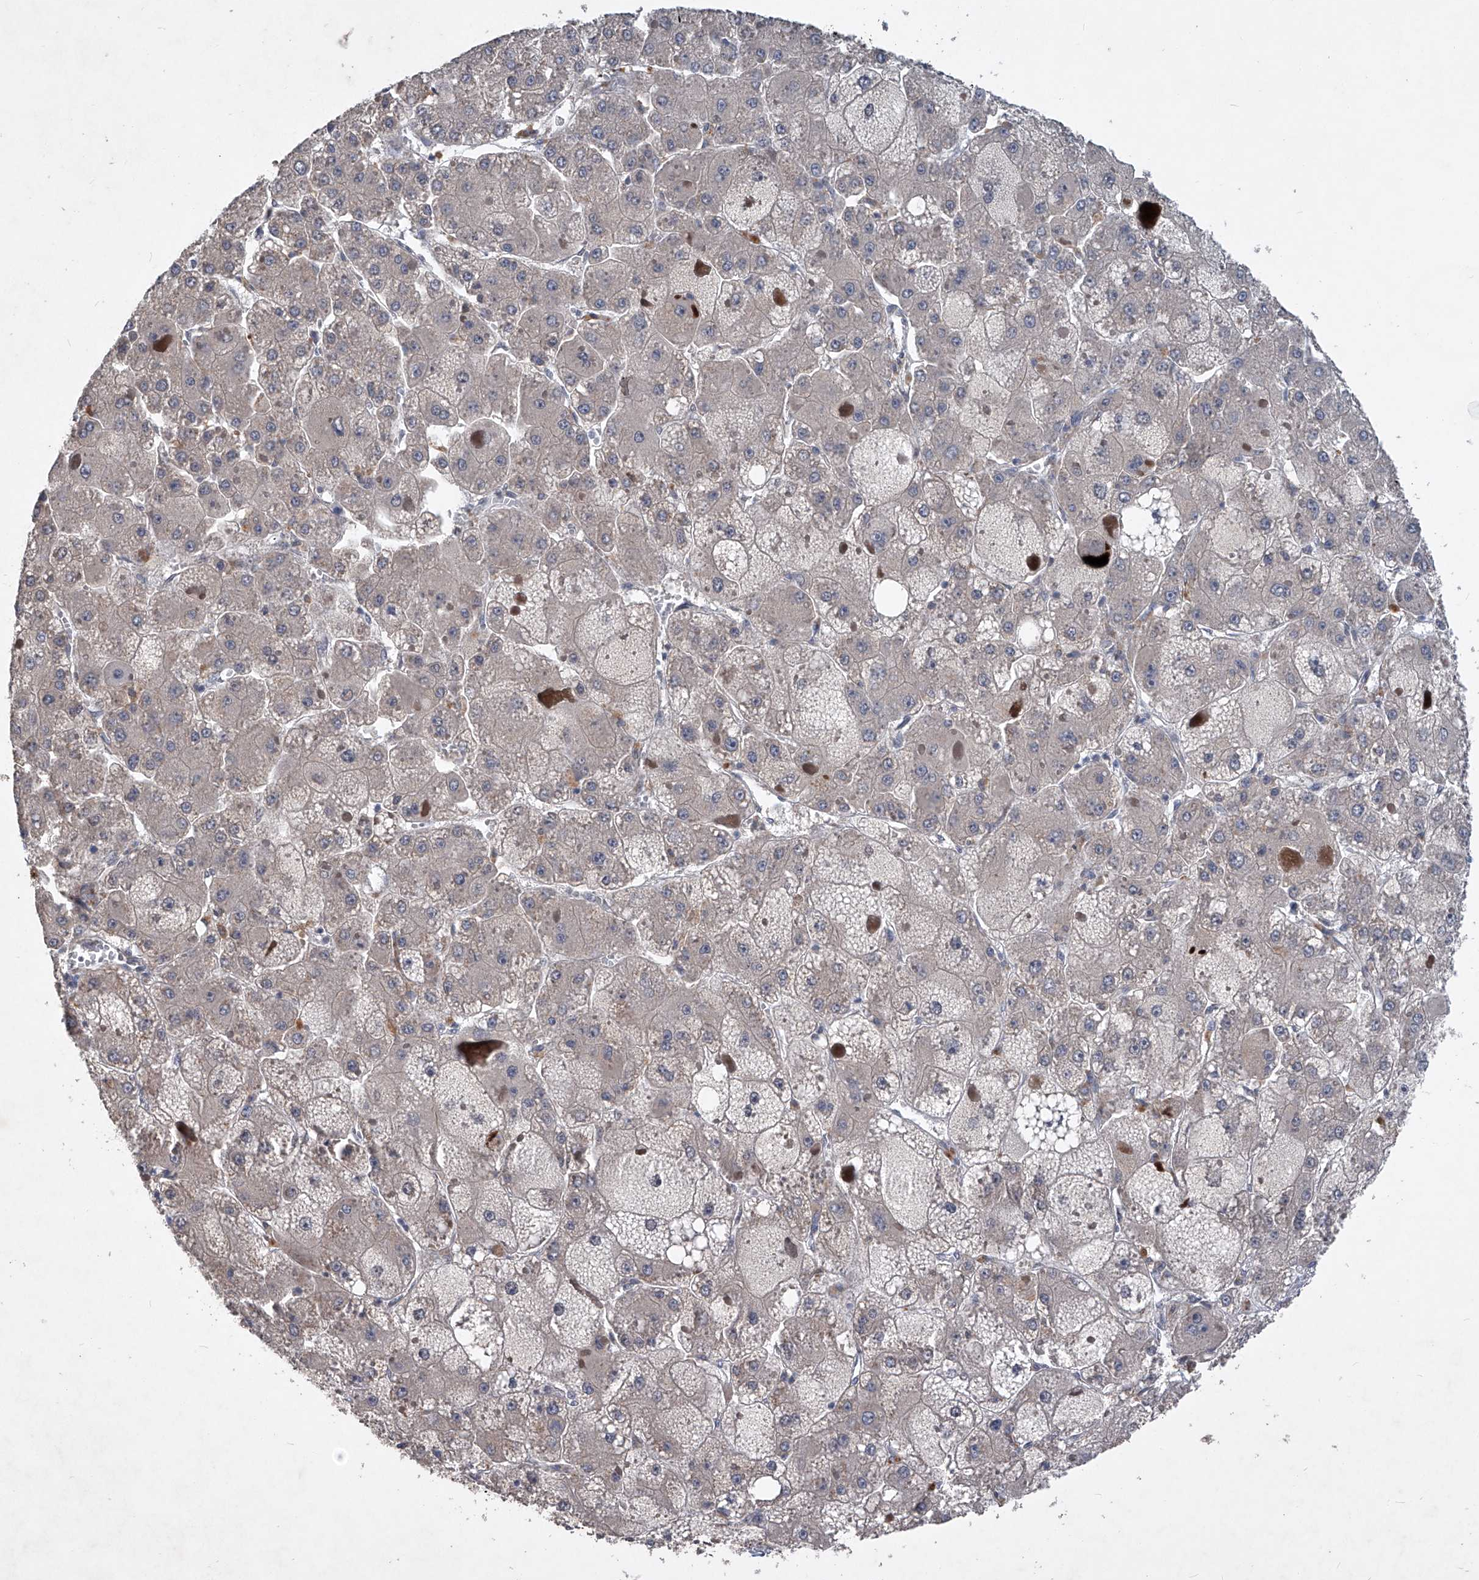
{"staining": {"intensity": "negative", "quantity": "none", "location": "none"}, "tissue": "liver cancer", "cell_type": "Tumor cells", "image_type": "cancer", "snomed": [{"axis": "morphology", "description": "Carcinoma, Hepatocellular, NOS"}, {"axis": "topography", "description": "Liver"}], "caption": "A photomicrograph of human liver cancer is negative for staining in tumor cells.", "gene": "PCSK5", "patient": {"sex": "female", "age": 73}}